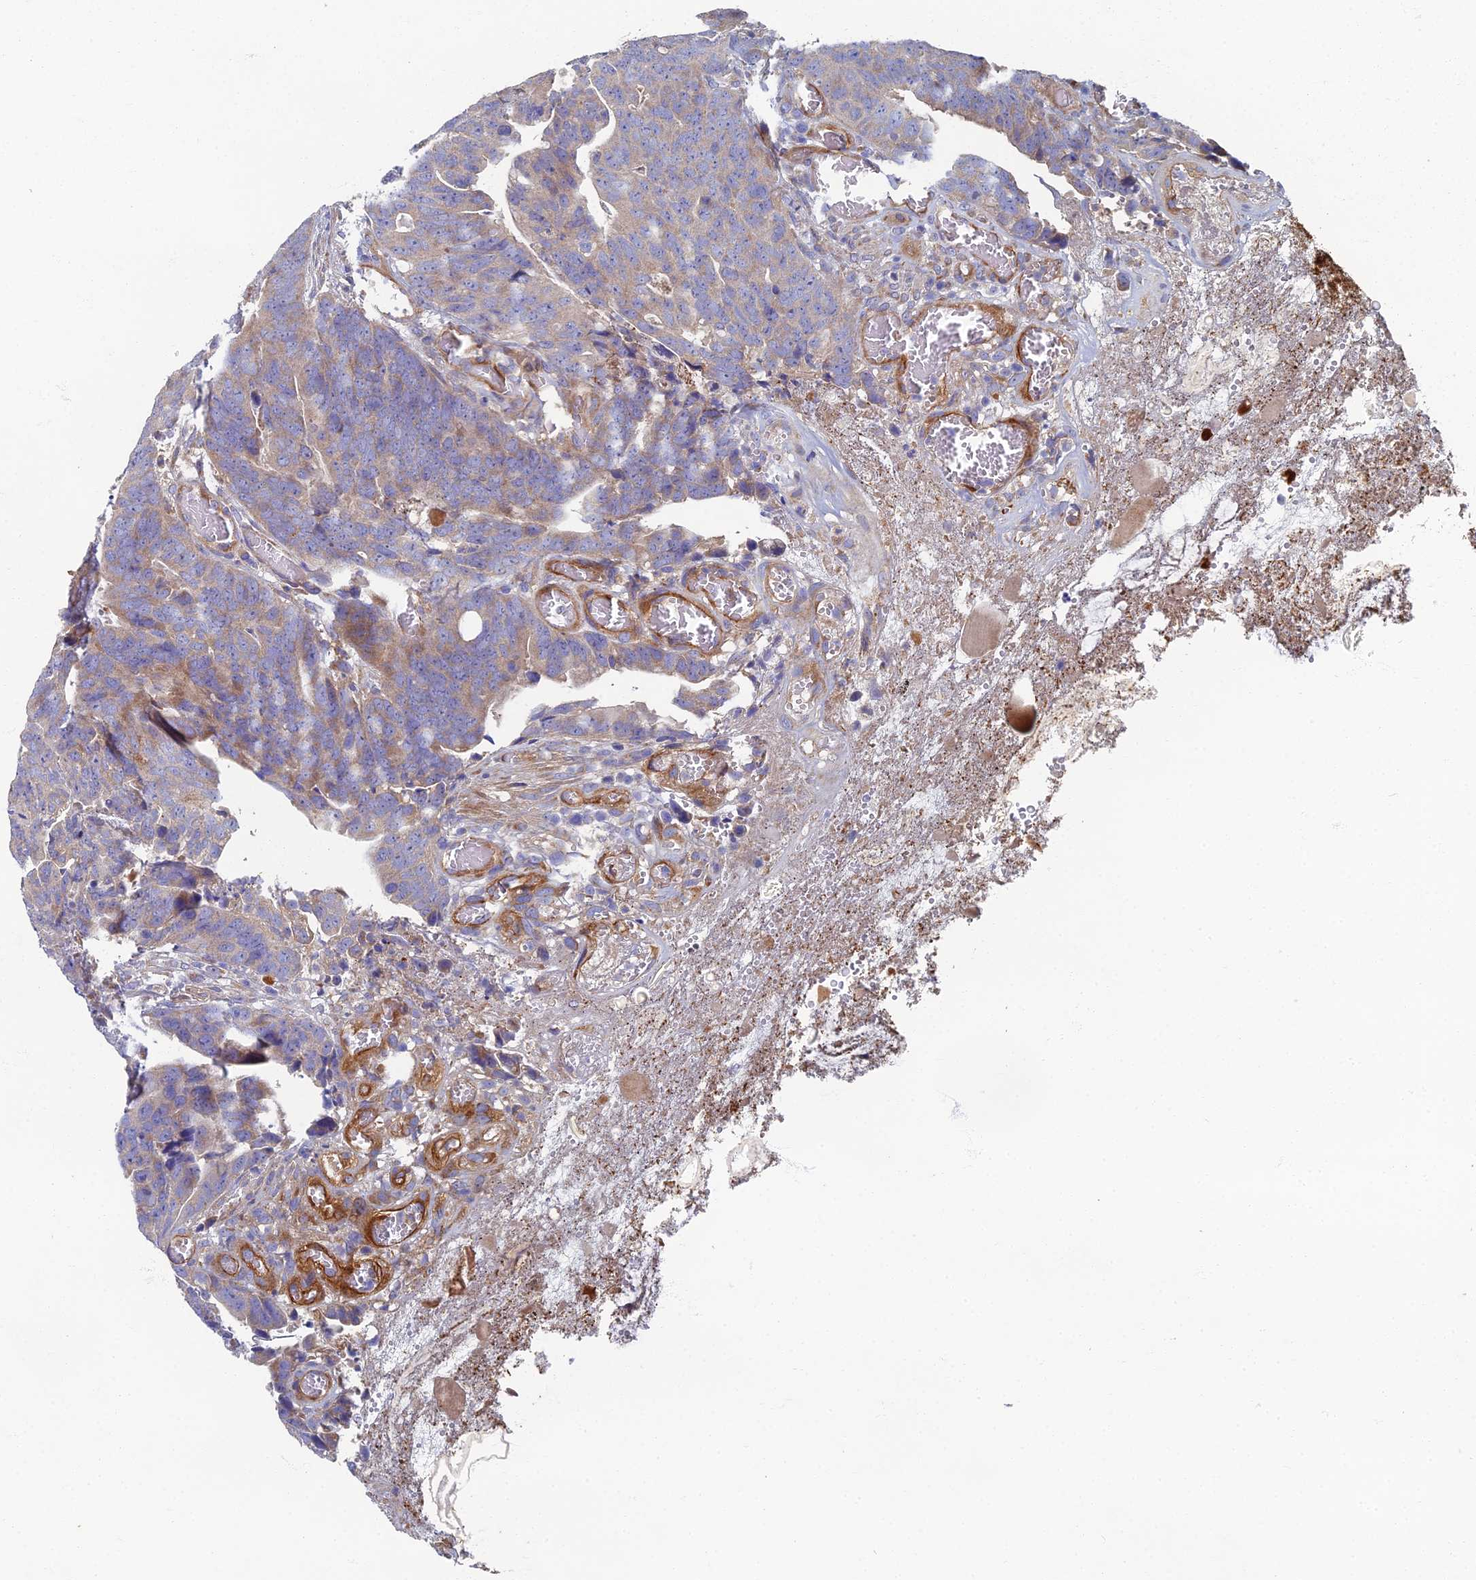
{"staining": {"intensity": "weak", "quantity": "25%-75%", "location": "cytoplasmic/membranous"}, "tissue": "colorectal cancer", "cell_type": "Tumor cells", "image_type": "cancer", "snomed": [{"axis": "morphology", "description": "Adenocarcinoma, NOS"}, {"axis": "topography", "description": "Colon"}], "caption": "Tumor cells reveal low levels of weak cytoplasmic/membranous positivity in about 25%-75% of cells in human colorectal cancer (adenocarcinoma).", "gene": "RNASEK", "patient": {"sex": "female", "age": 82}}